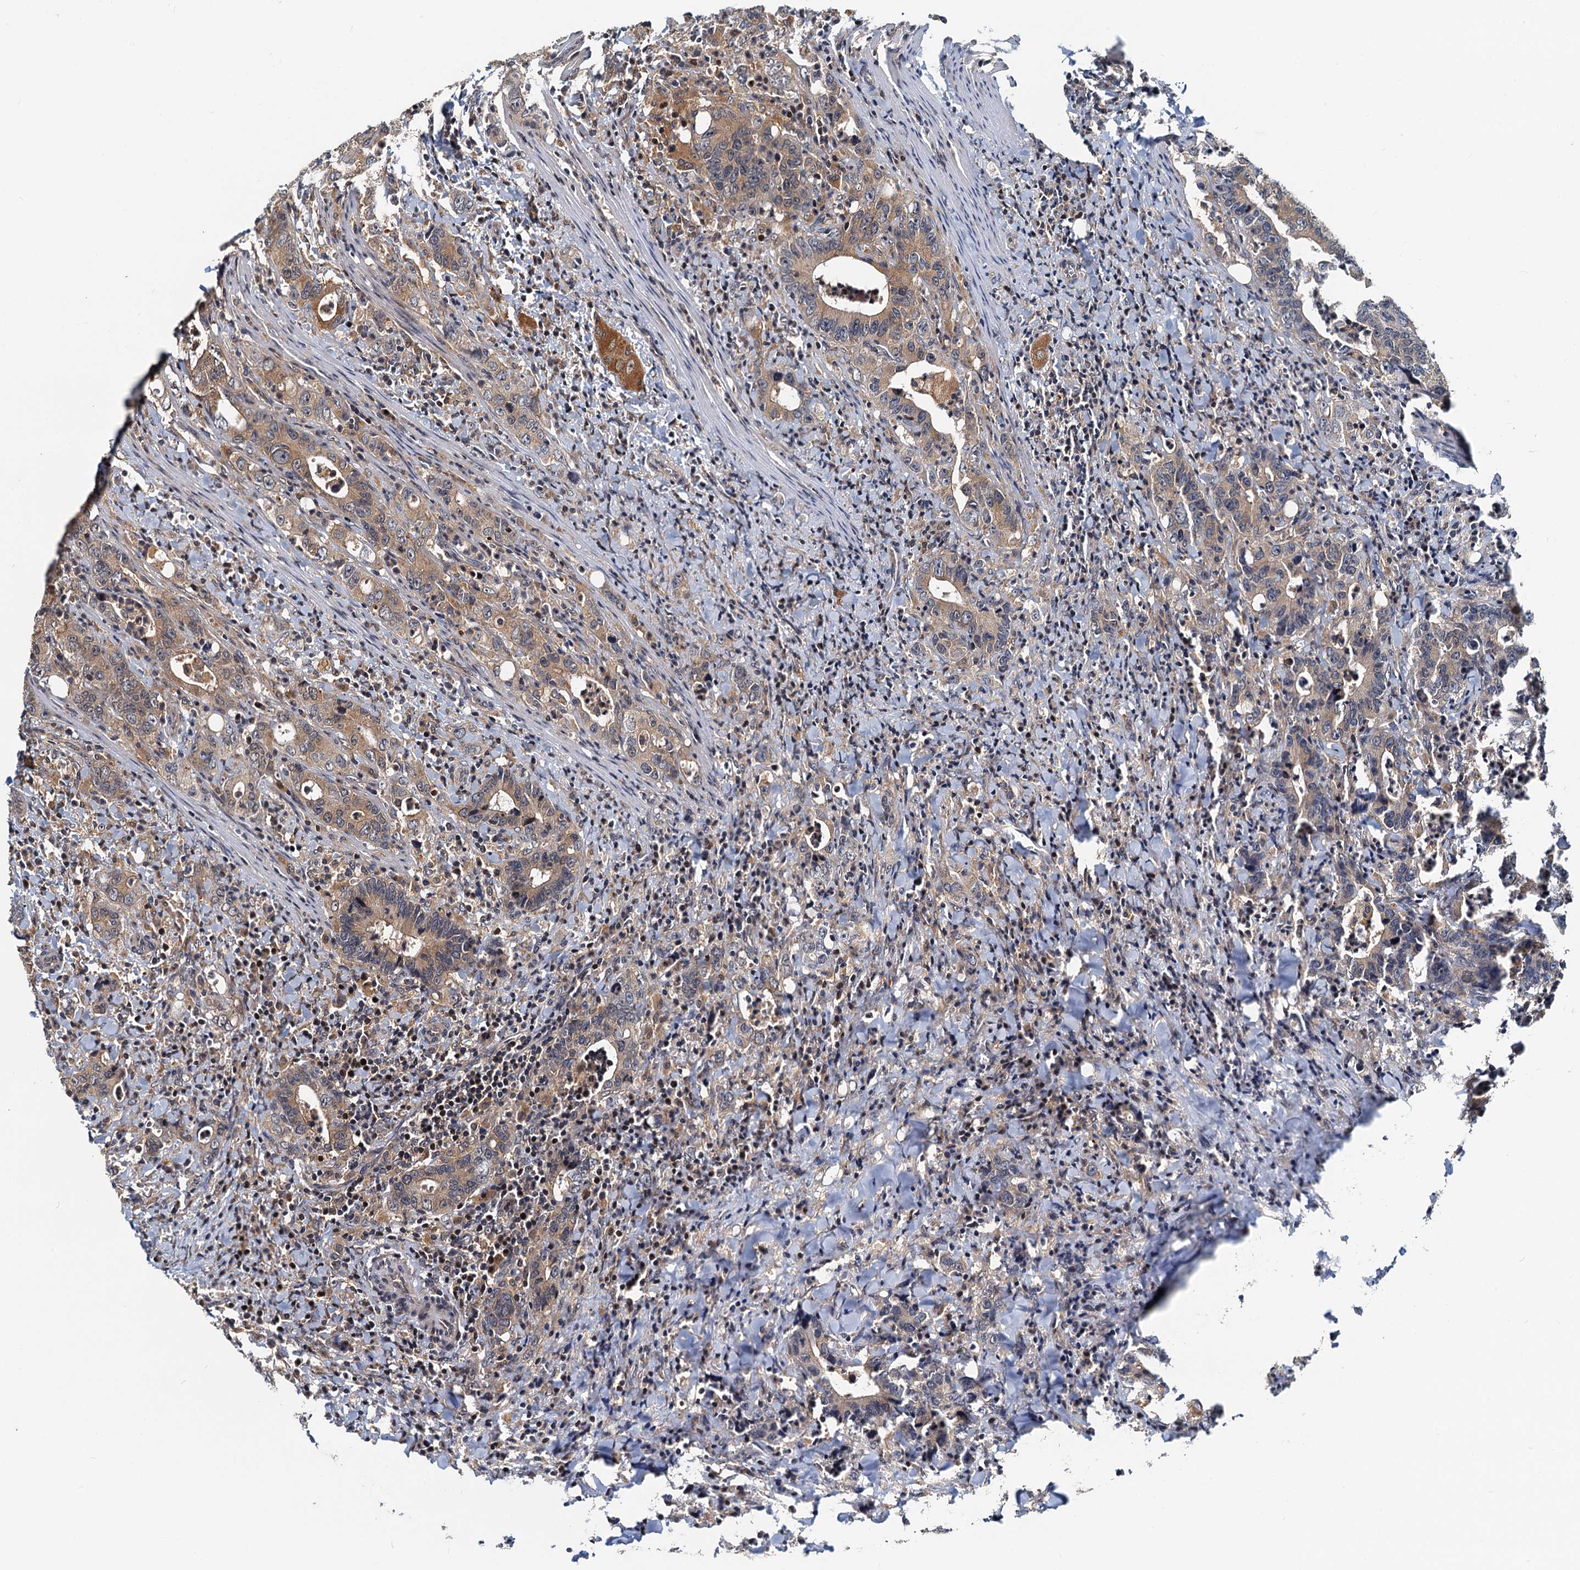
{"staining": {"intensity": "weak", "quantity": ">75%", "location": "cytoplasmic/membranous,nuclear"}, "tissue": "colorectal cancer", "cell_type": "Tumor cells", "image_type": "cancer", "snomed": [{"axis": "morphology", "description": "Adenocarcinoma, NOS"}, {"axis": "topography", "description": "Colon"}], "caption": "Immunohistochemistry (IHC) (DAB) staining of human colorectal cancer exhibits weak cytoplasmic/membranous and nuclear protein staining in approximately >75% of tumor cells. (DAB (3,3'-diaminobenzidine) IHC with brightfield microscopy, high magnification).", "gene": "TOLLIP", "patient": {"sex": "female", "age": 75}}